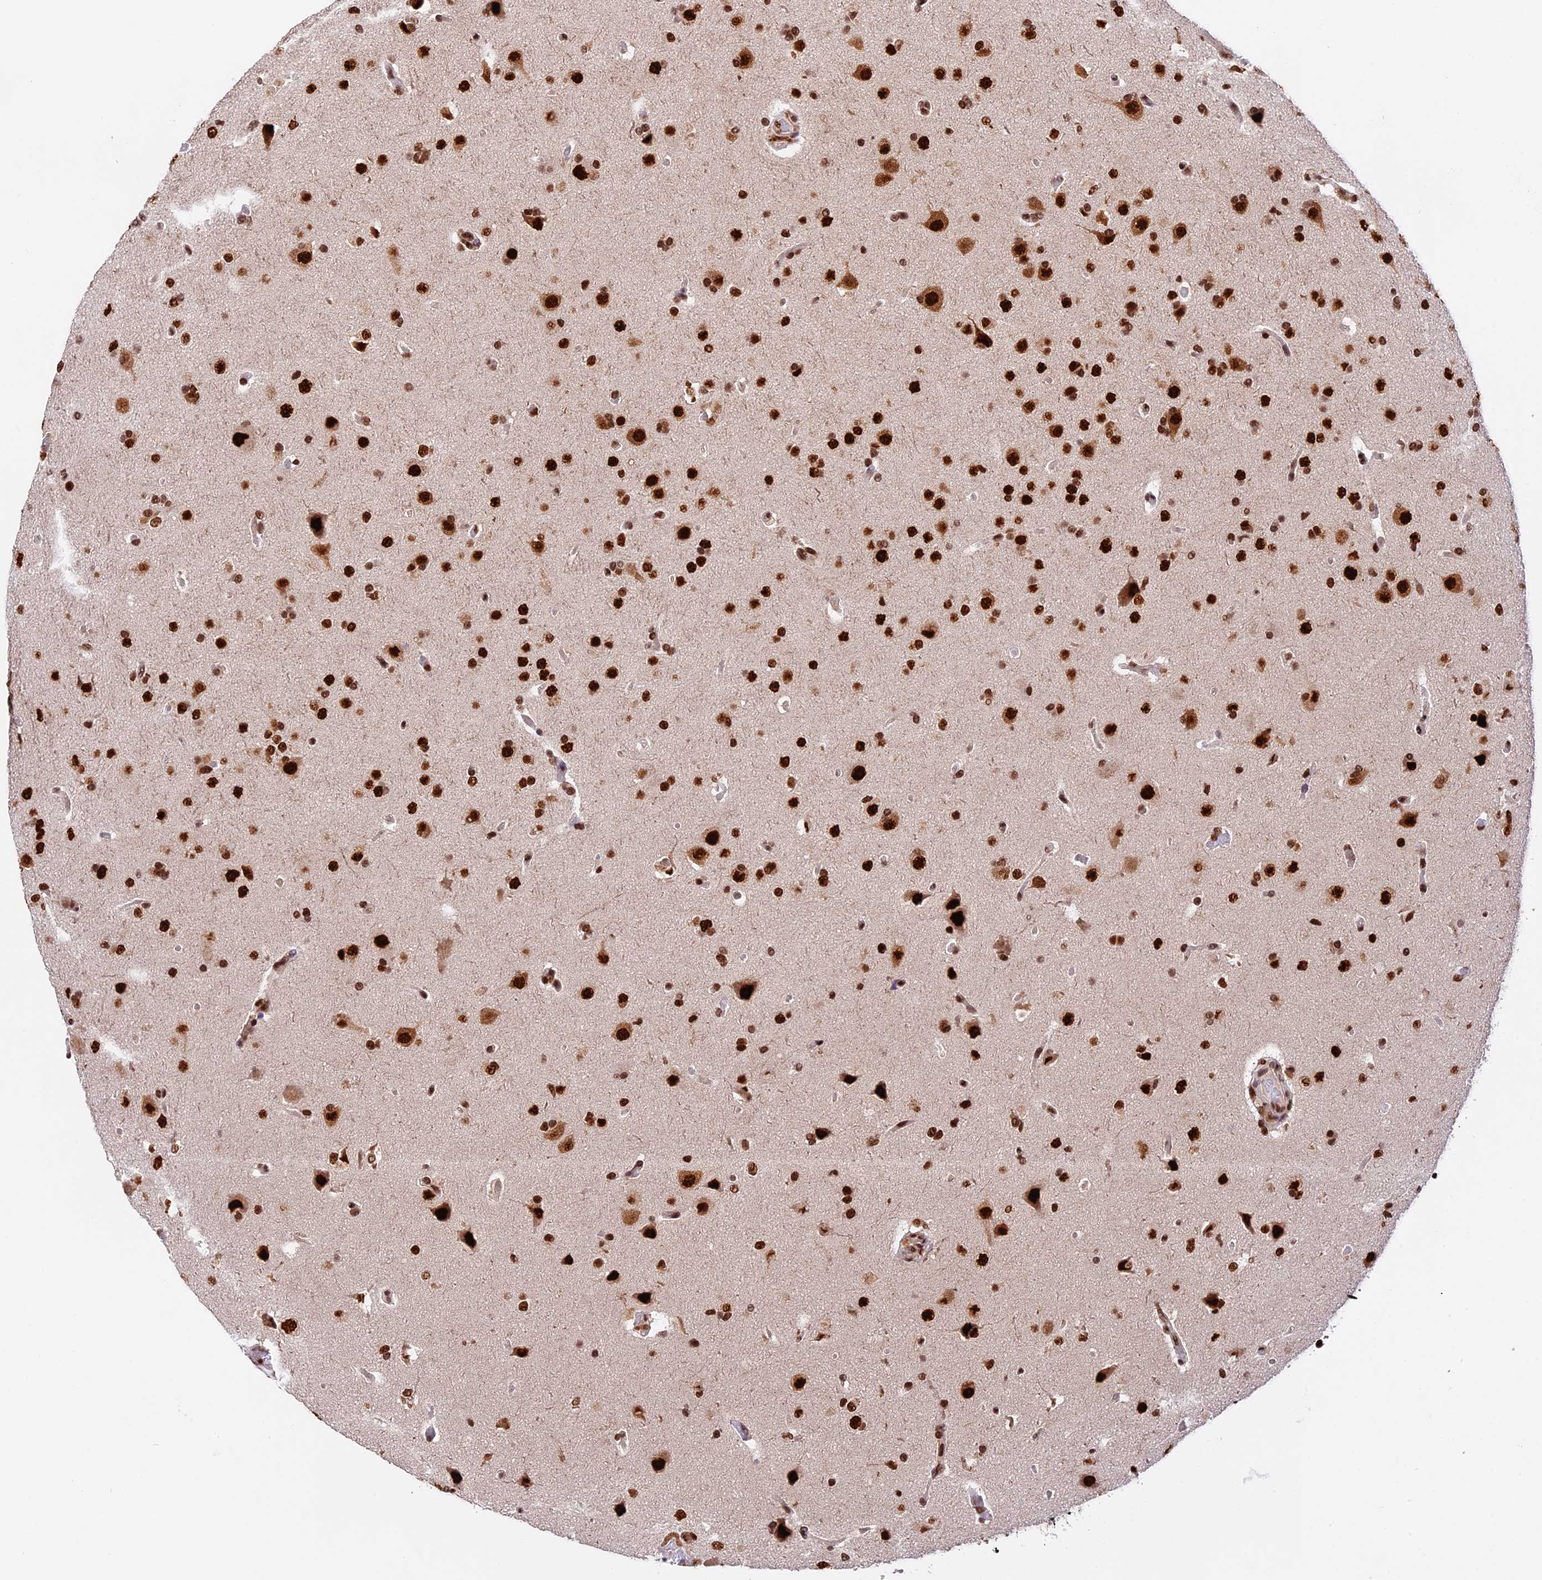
{"staining": {"intensity": "strong", "quantity": ">75%", "location": "nuclear"}, "tissue": "glioma", "cell_type": "Tumor cells", "image_type": "cancer", "snomed": [{"axis": "morphology", "description": "Glioma, malignant, High grade"}, {"axis": "topography", "description": "Brain"}], "caption": "Immunohistochemistry photomicrograph of human malignant high-grade glioma stained for a protein (brown), which displays high levels of strong nuclear expression in approximately >75% of tumor cells.", "gene": "RAMAC", "patient": {"sex": "male", "age": 72}}